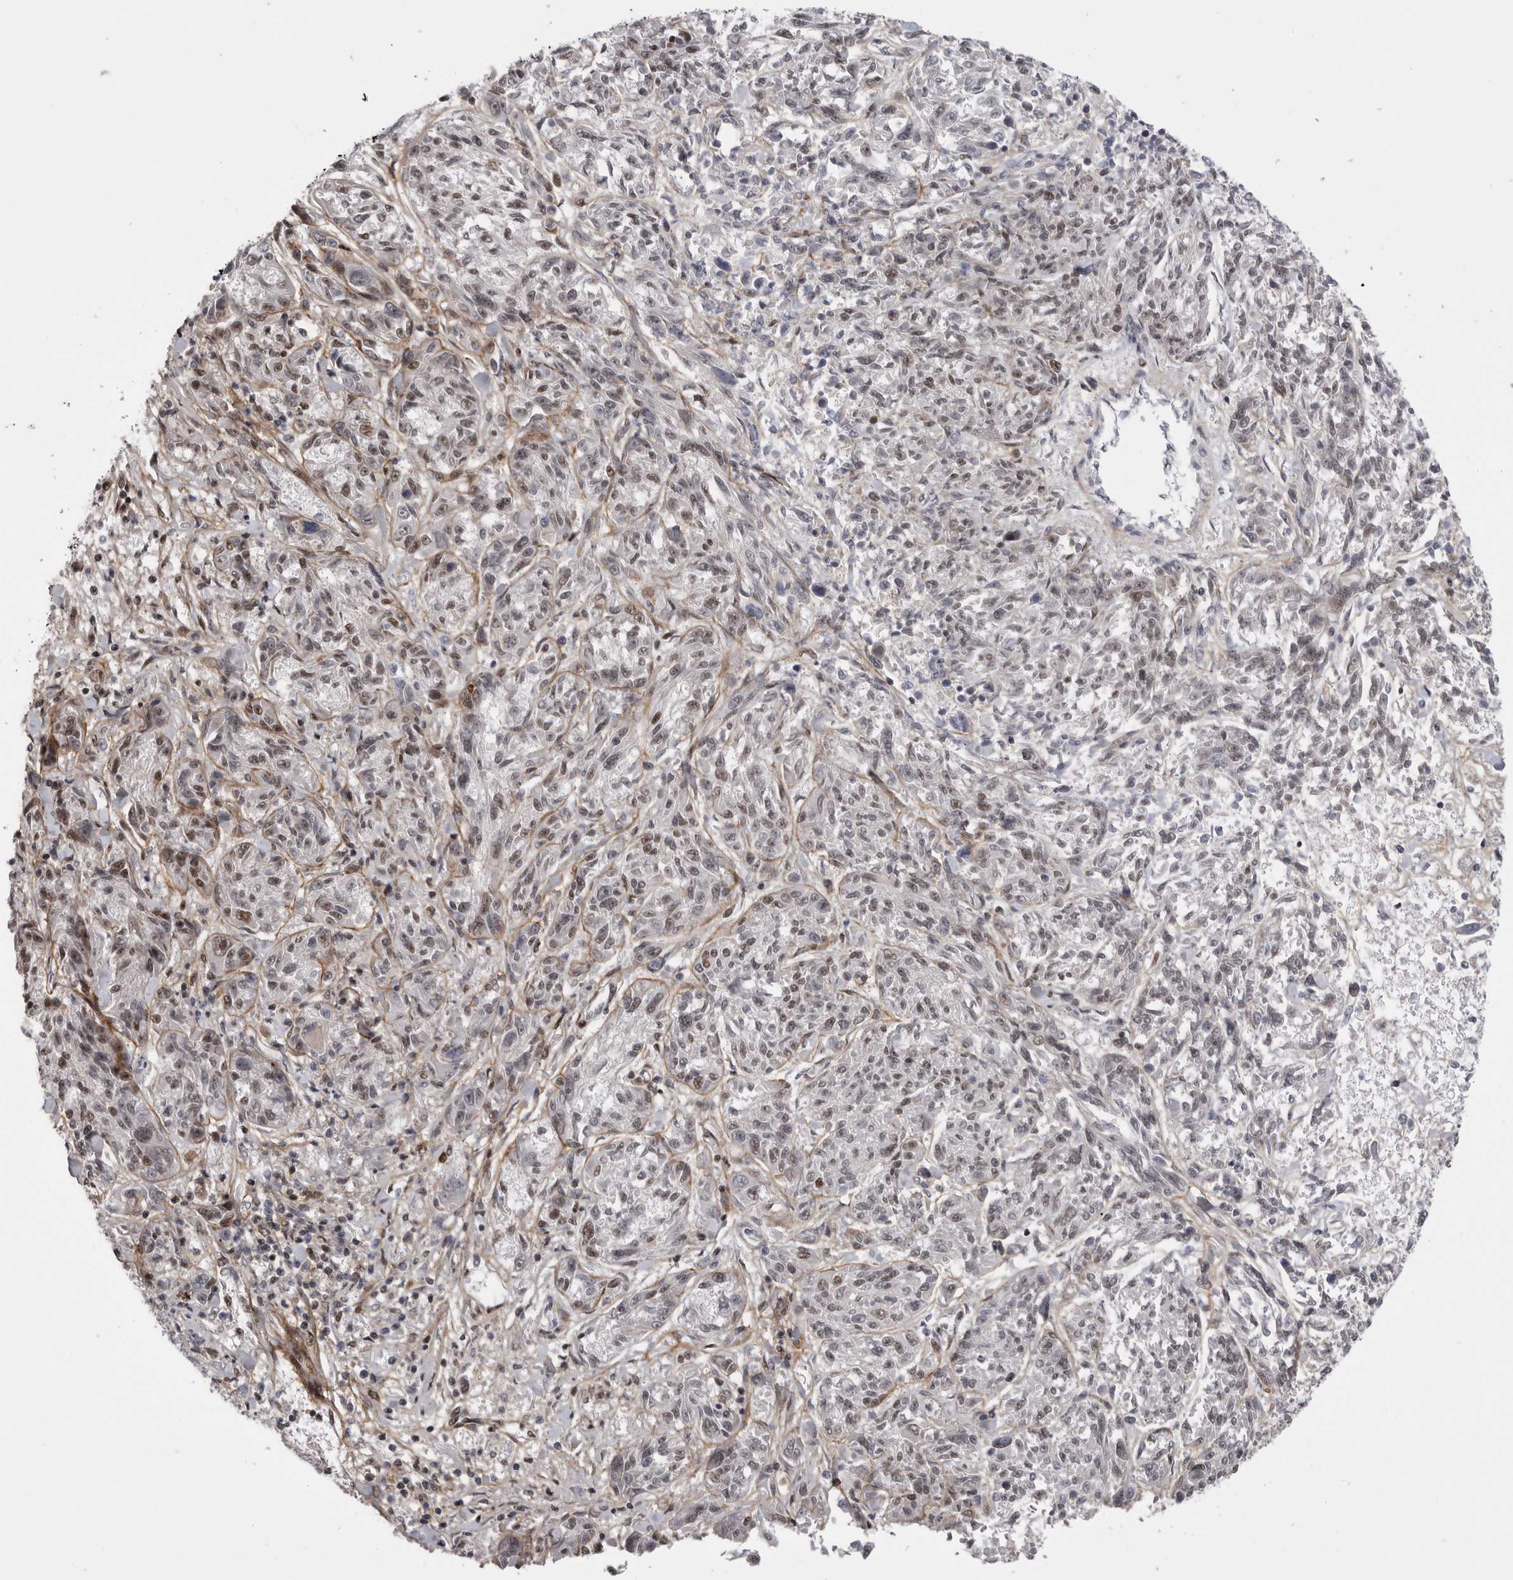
{"staining": {"intensity": "weak", "quantity": "<25%", "location": "nuclear"}, "tissue": "melanoma", "cell_type": "Tumor cells", "image_type": "cancer", "snomed": [{"axis": "morphology", "description": "Malignant melanoma, NOS"}, {"axis": "topography", "description": "Skin"}], "caption": "Malignant melanoma stained for a protein using IHC shows no staining tumor cells.", "gene": "PPP1R8", "patient": {"sex": "male", "age": 53}}